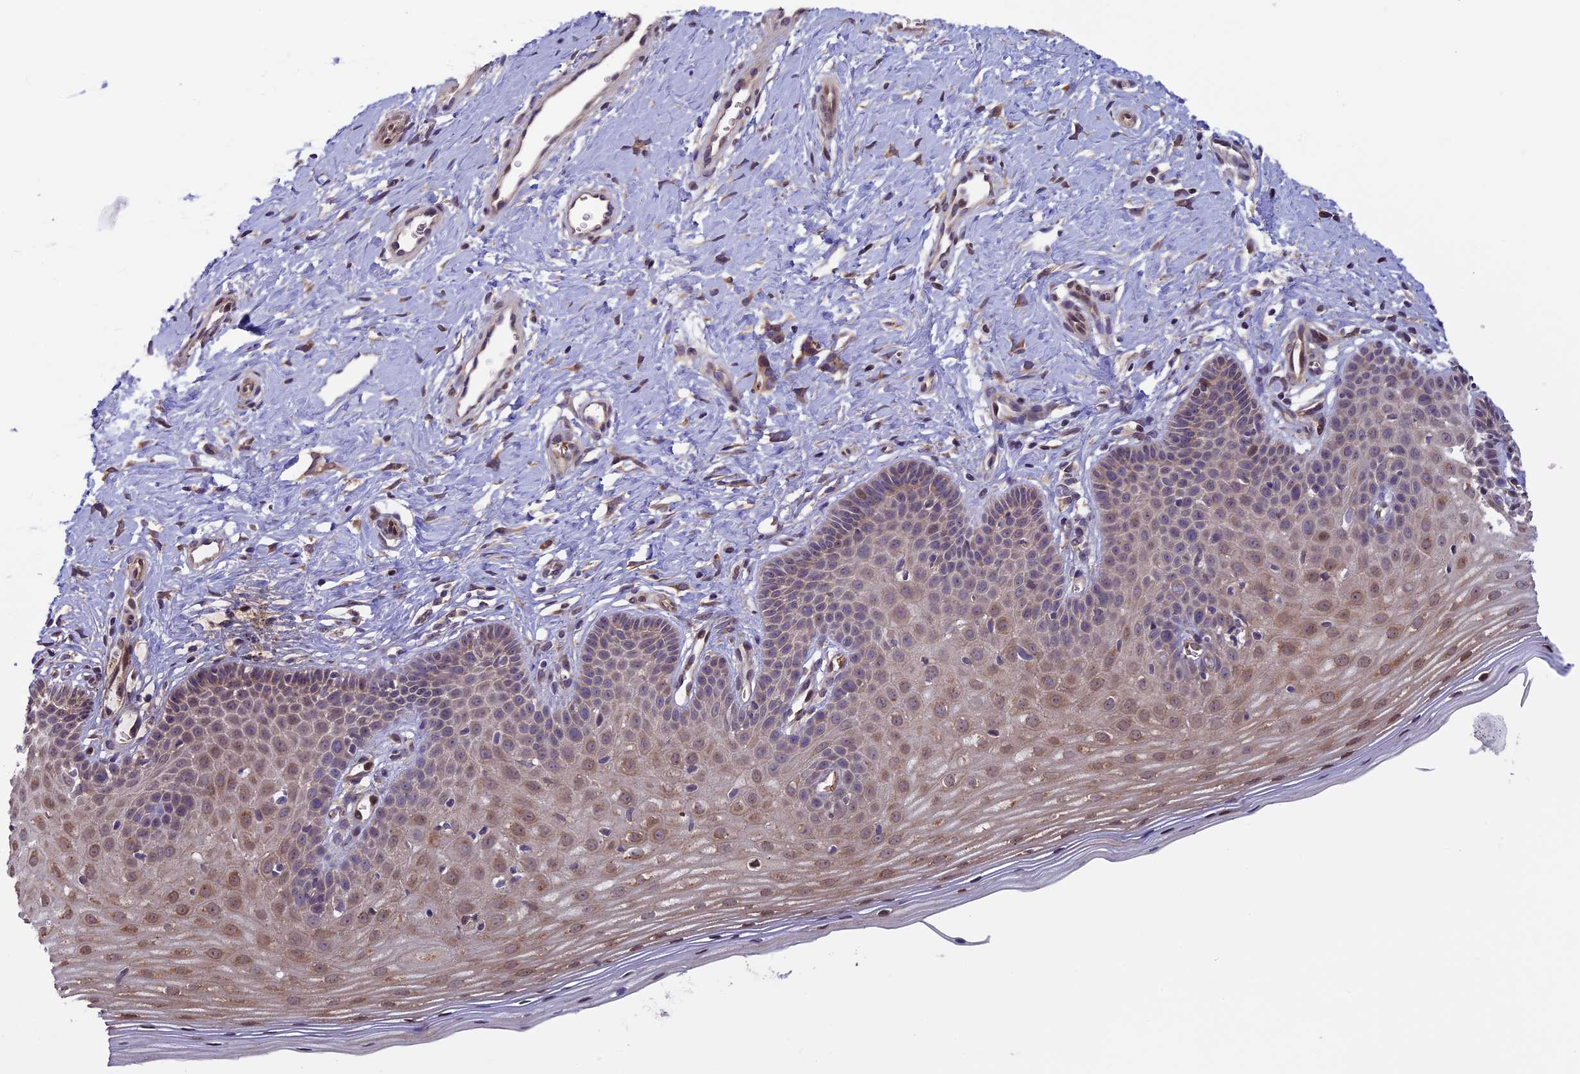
{"staining": {"intensity": "weak", "quantity": "25%-75%", "location": "cytoplasmic/membranous"}, "tissue": "cervix", "cell_type": "Glandular cells", "image_type": "normal", "snomed": [{"axis": "morphology", "description": "Normal tissue, NOS"}, {"axis": "topography", "description": "Cervix"}], "caption": "A histopathology image of human cervix stained for a protein demonstrates weak cytoplasmic/membranous brown staining in glandular cells. The staining was performed using DAB to visualize the protein expression in brown, while the nuclei were stained in blue with hematoxylin (Magnification: 20x).", "gene": "CCDC9B", "patient": {"sex": "female", "age": 36}}